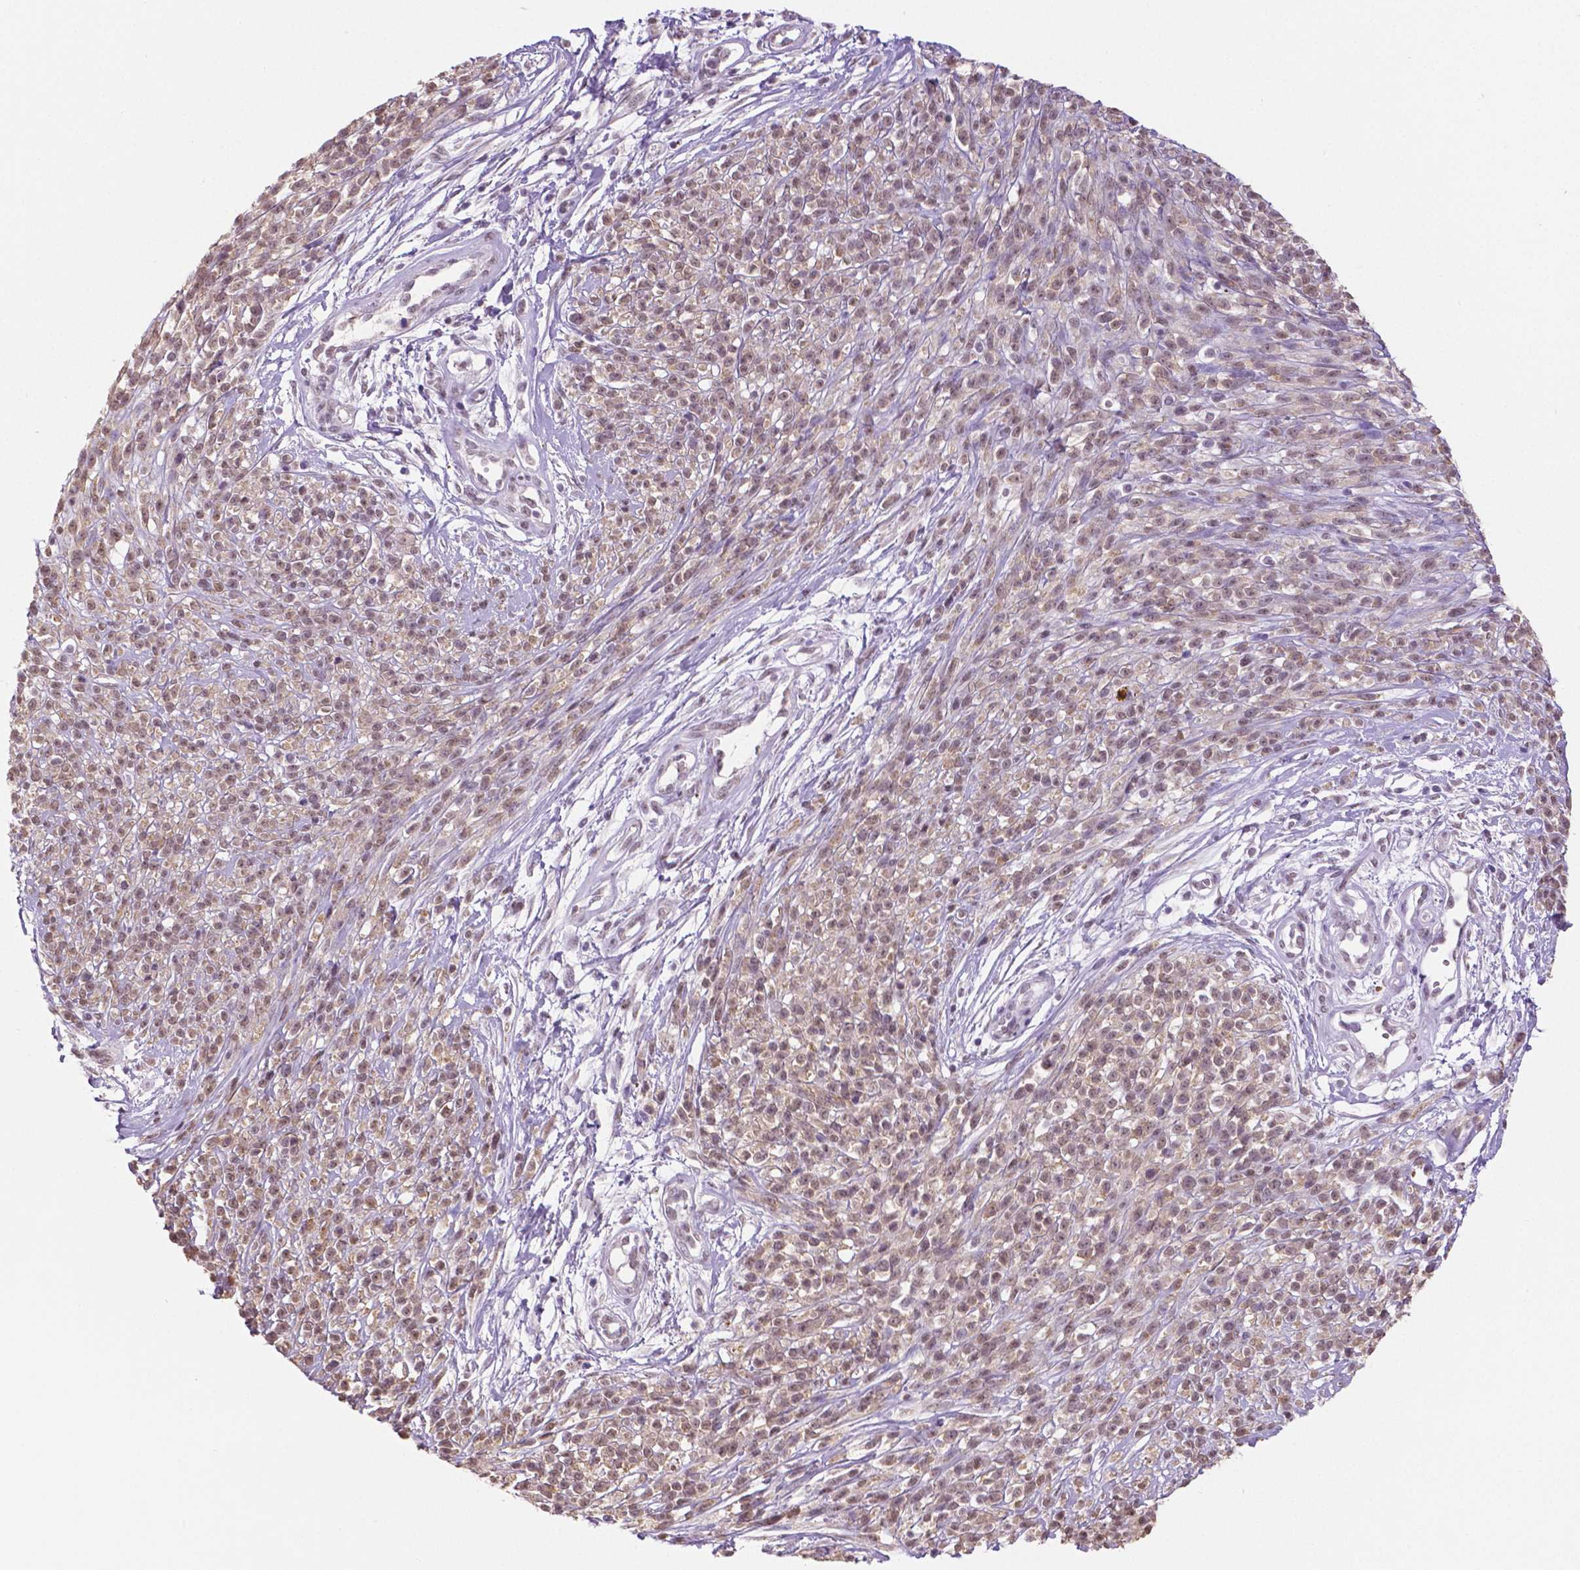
{"staining": {"intensity": "weak", "quantity": "25%-75%", "location": "cytoplasmic/membranous,nuclear"}, "tissue": "melanoma", "cell_type": "Tumor cells", "image_type": "cancer", "snomed": [{"axis": "morphology", "description": "Malignant melanoma, NOS"}, {"axis": "topography", "description": "Skin"}, {"axis": "topography", "description": "Skin of trunk"}], "caption": "Immunohistochemistry micrograph of human melanoma stained for a protein (brown), which reveals low levels of weak cytoplasmic/membranous and nuclear staining in approximately 25%-75% of tumor cells.", "gene": "IGF2BP1", "patient": {"sex": "male", "age": 74}}